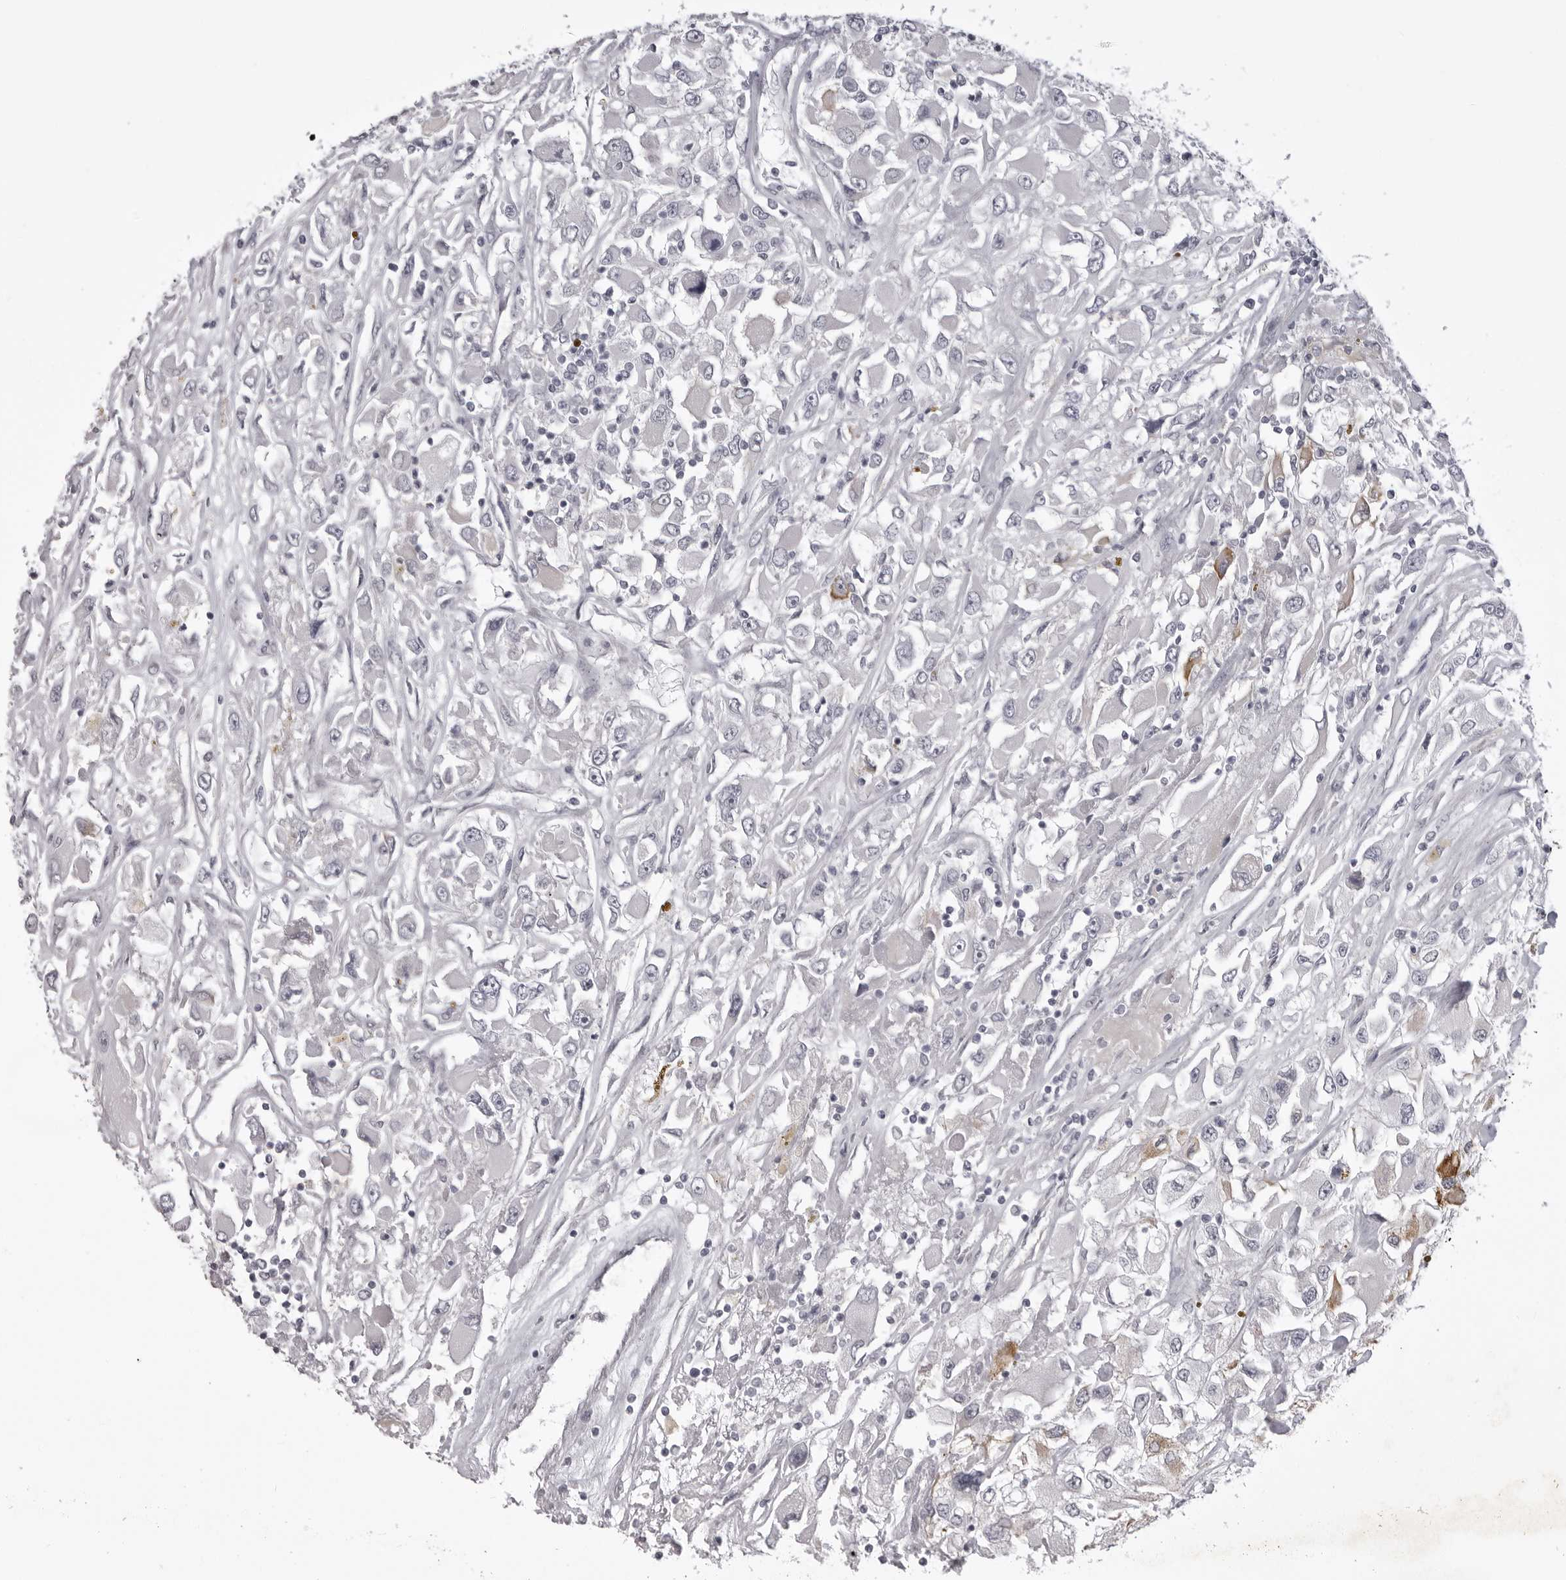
{"staining": {"intensity": "negative", "quantity": "none", "location": "none"}, "tissue": "renal cancer", "cell_type": "Tumor cells", "image_type": "cancer", "snomed": [{"axis": "morphology", "description": "Adenocarcinoma, NOS"}, {"axis": "topography", "description": "Kidney"}], "caption": "IHC micrograph of renal adenocarcinoma stained for a protein (brown), which reveals no expression in tumor cells.", "gene": "EPHA10", "patient": {"sex": "female", "age": 52}}